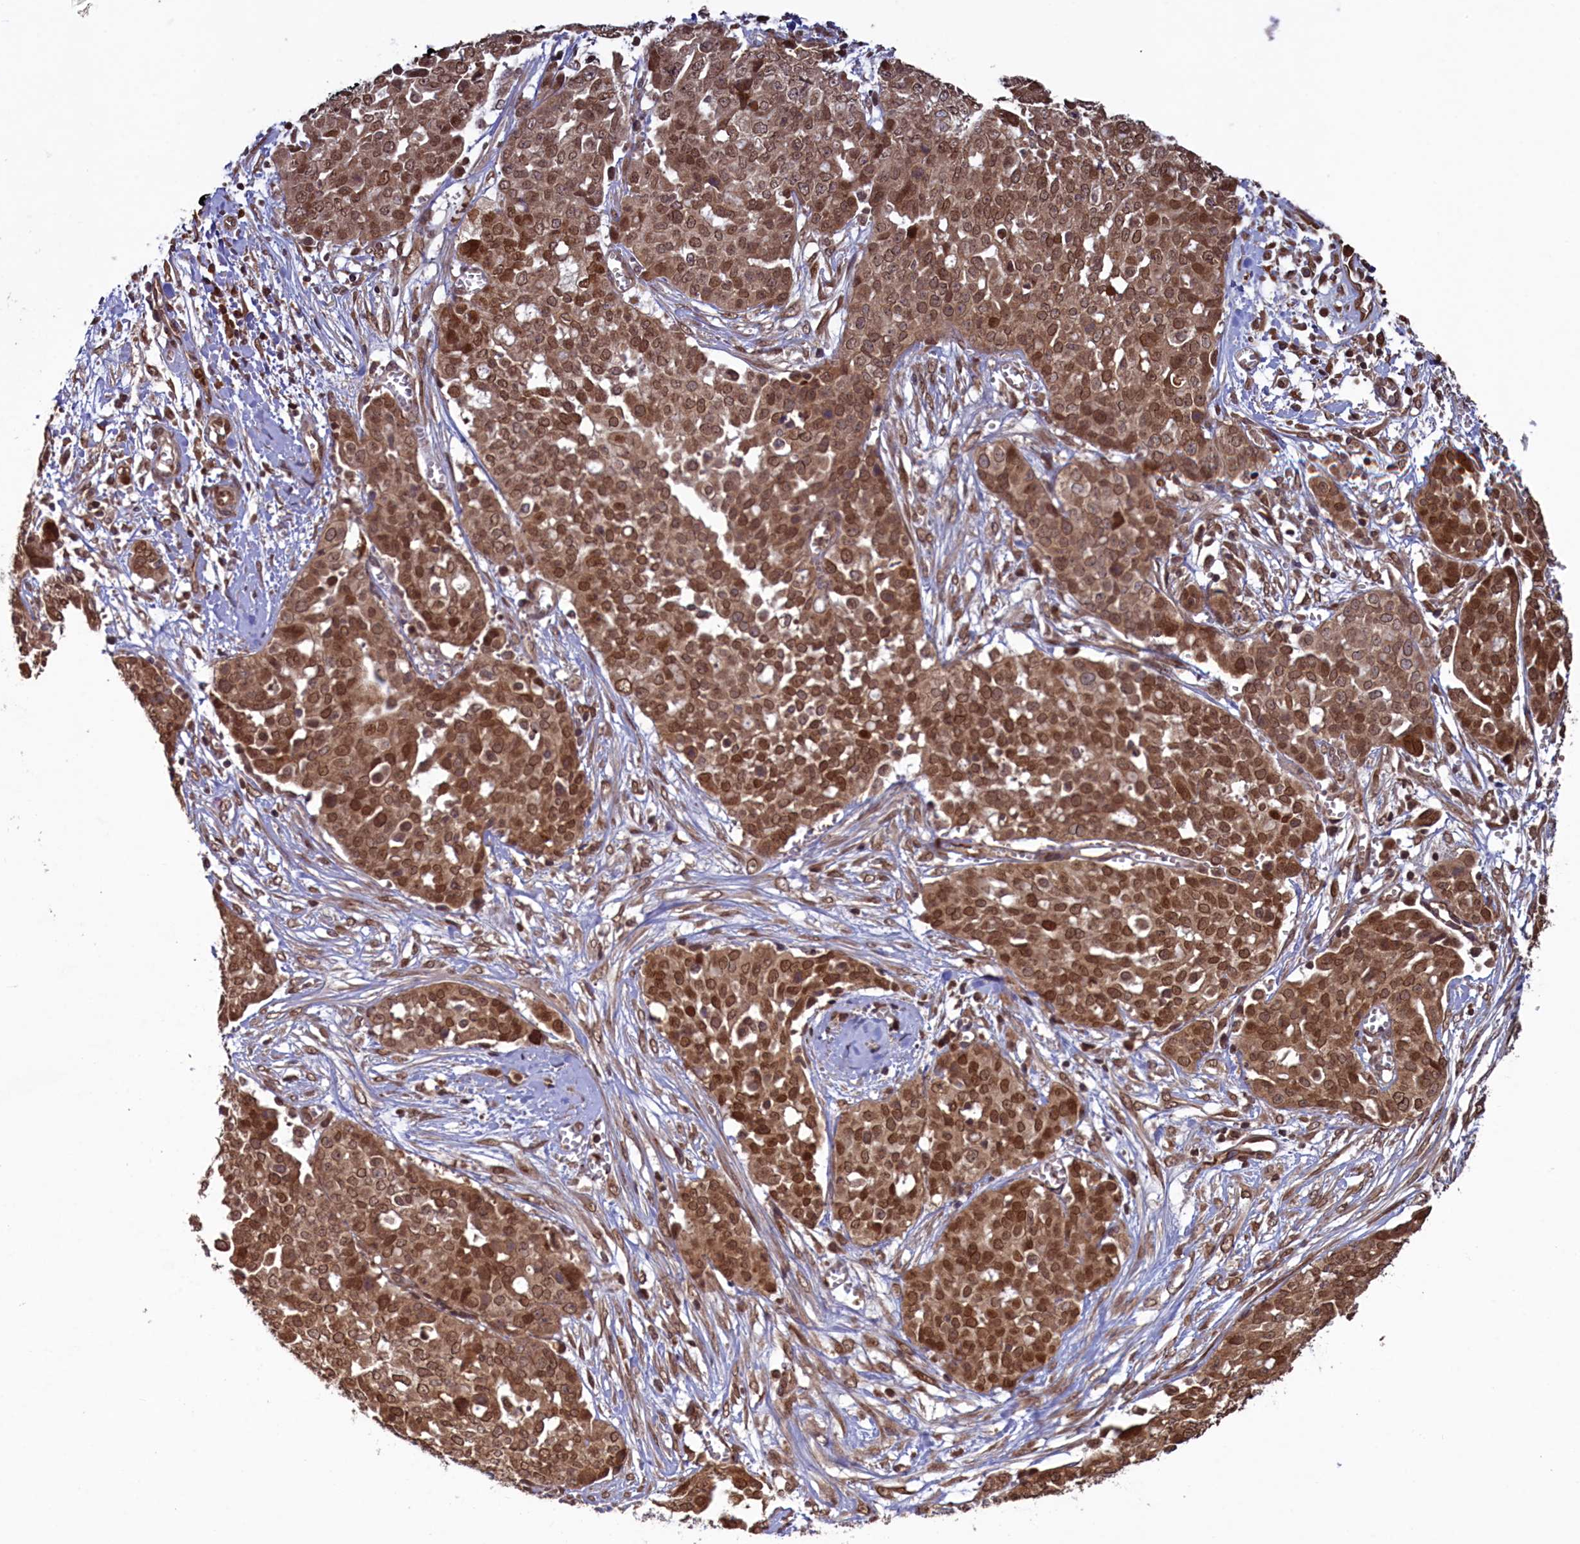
{"staining": {"intensity": "moderate", "quantity": ">75%", "location": "nuclear"}, "tissue": "ovarian cancer", "cell_type": "Tumor cells", "image_type": "cancer", "snomed": [{"axis": "morphology", "description": "Cystadenocarcinoma, serous, NOS"}, {"axis": "topography", "description": "Soft tissue"}, {"axis": "topography", "description": "Ovary"}], "caption": "DAB (3,3'-diaminobenzidine) immunohistochemical staining of ovarian cancer (serous cystadenocarcinoma) exhibits moderate nuclear protein positivity in approximately >75% of tumor cells.", "gene": "NAE1", "patient": {"sex": "female", "age": 57}}